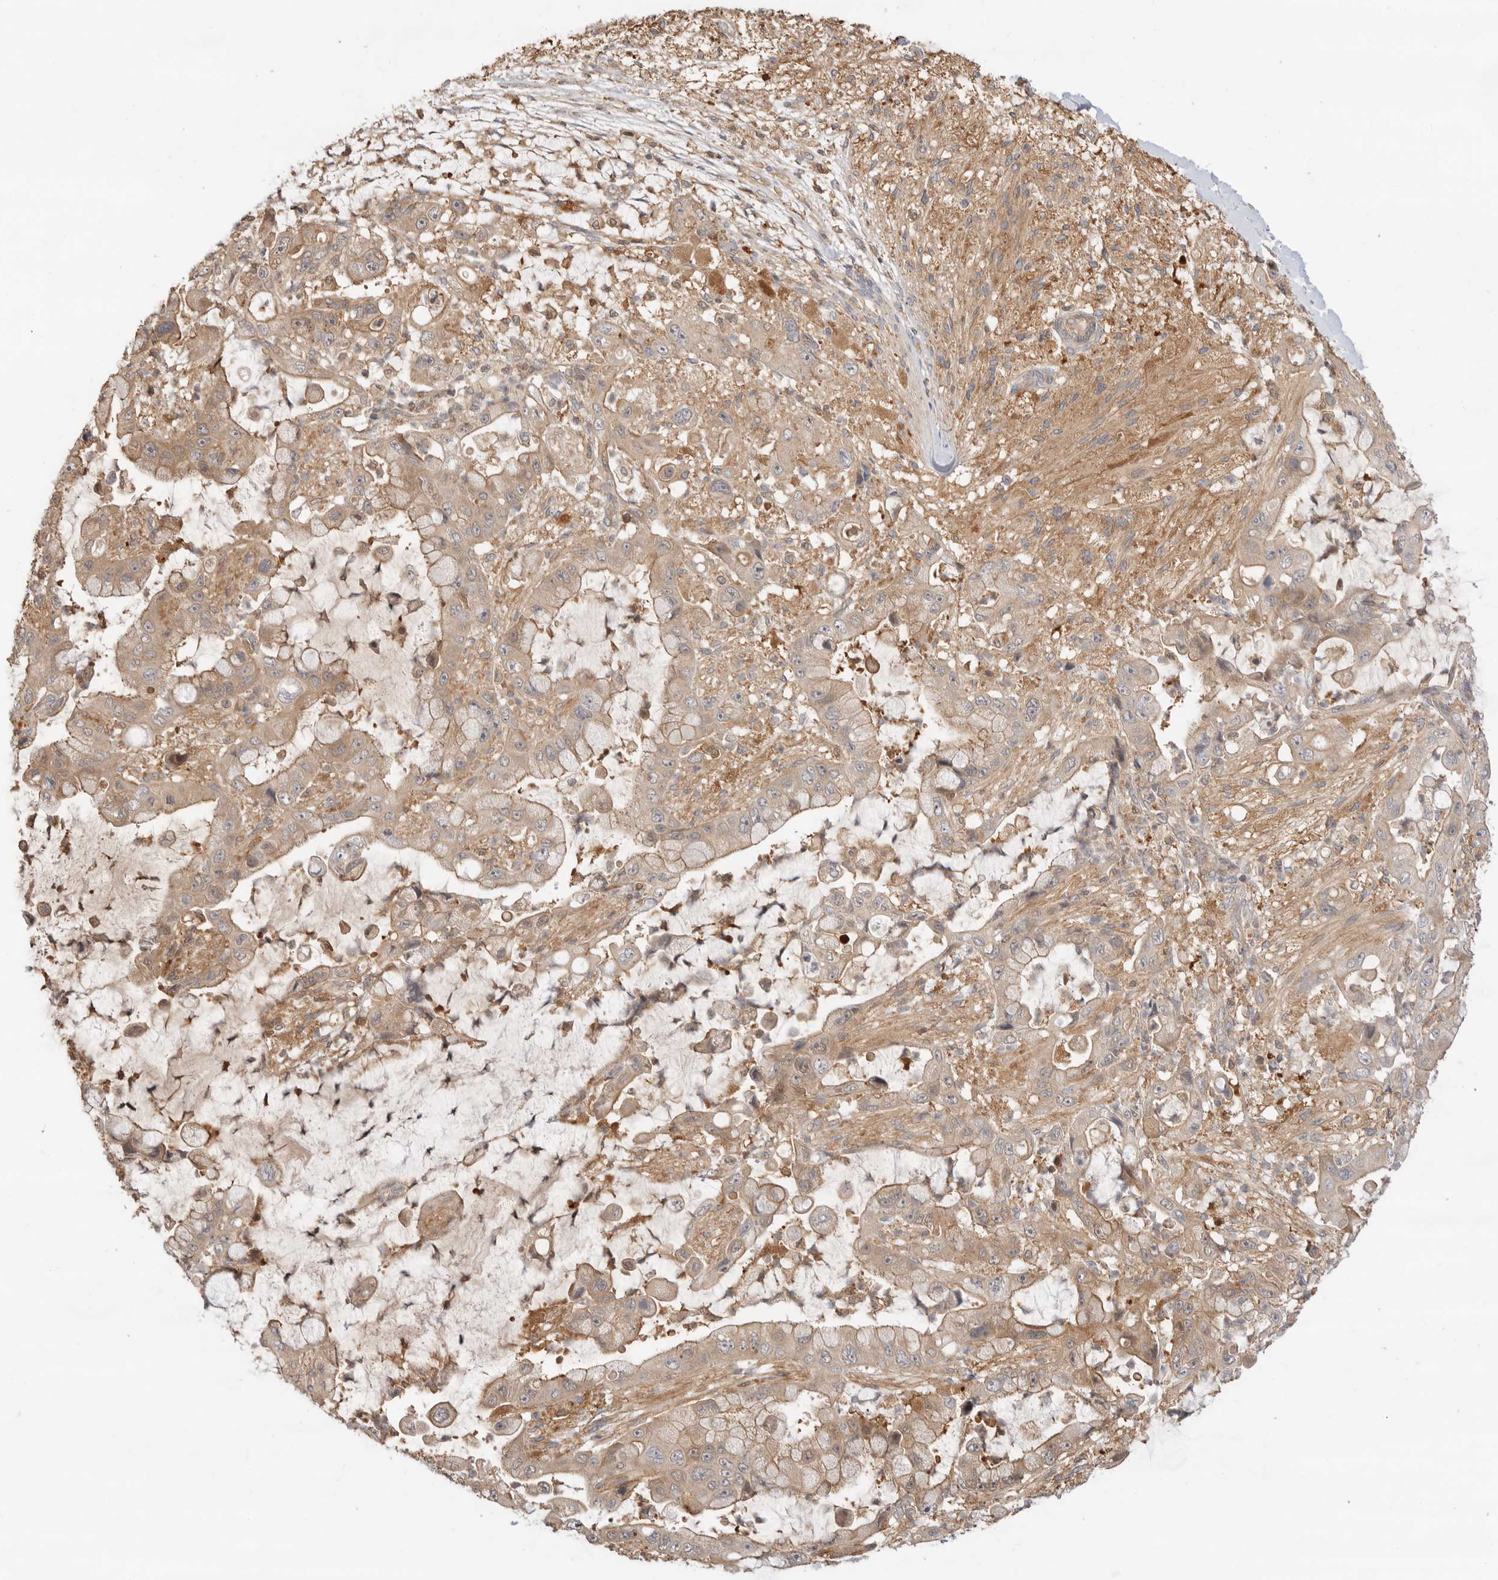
{"staining": {"intensity": "moderate", "quantity": ">75%", "location": "cytoplasmic/membranous"}, "tissue": "liver cancer", "cell_type": "Tumor cells", "image_type": "cancer", "snomed": [{"axis": "morphology", "description": "Cholangiocarcinoma"}, {"axis": "topography", "description": "Liver"}], "caption": "This is a histology image of immunohistochemistry staining of cholangiocarcinoma (liver), which shows moderate positivity in the cytoplasmic/membranous of tumor cells.", "gene": "CLDN12", "patient": {"sex": "female", "age": 54}}